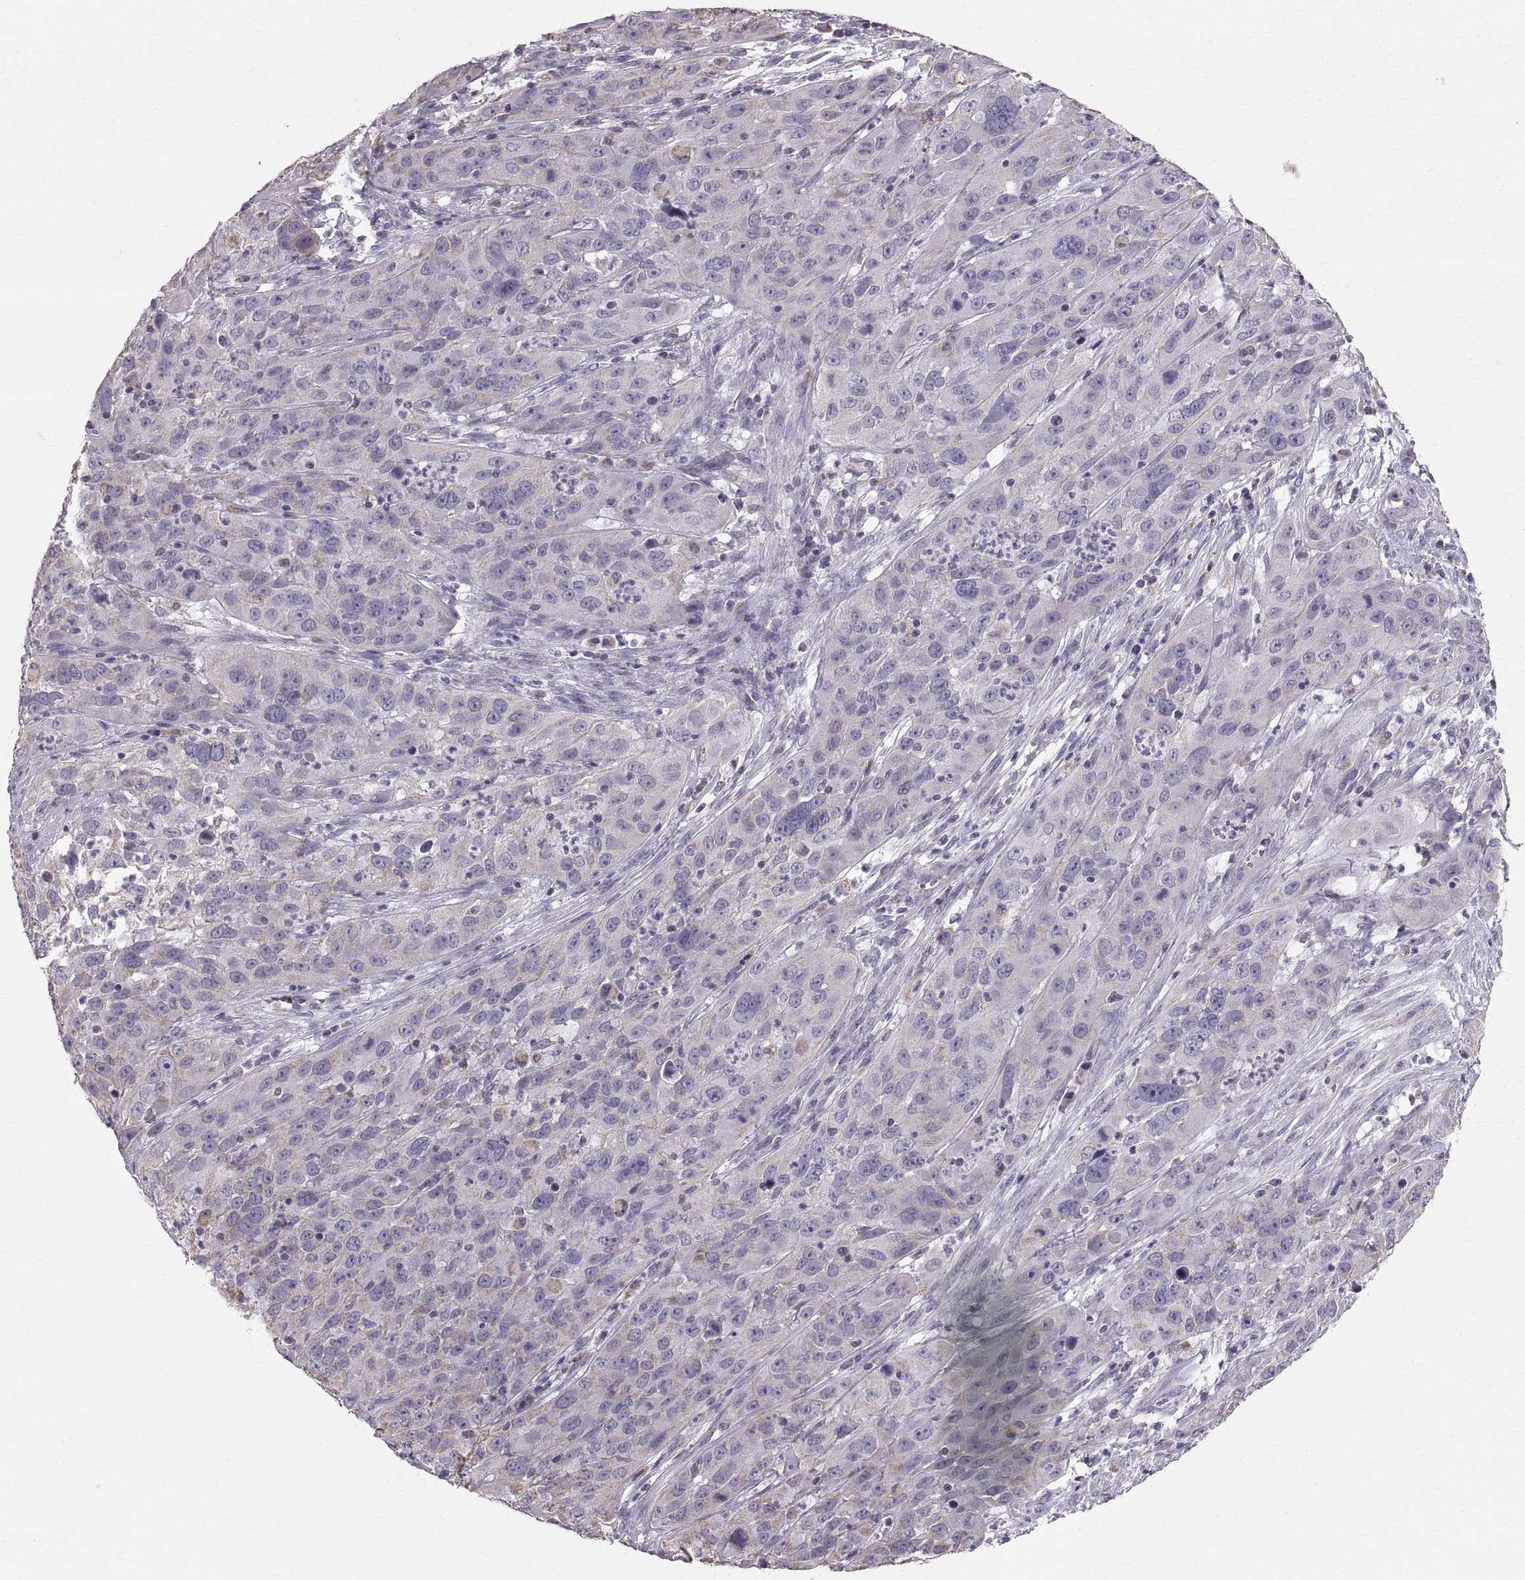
{"staining": {"intensity": "negative", "quantity": "none", "location": "none"}, "tissue": "cervical cancer", "cell_type": "Tumor cells", "image_type": "cancer", "snomed": [{"axis": "morphology", "description": "Squamous cell carcinoma, NOS"}, {"axis": "topography", "description": "Cervix"}], "caption": "This is an immunohistochemistry (IHC) micrograph of human squamous cell carcinoma (cervical). There is no staining in tumor cells.", "gene": "STMND1", "patient": {"sex": "female", "age": 32}}